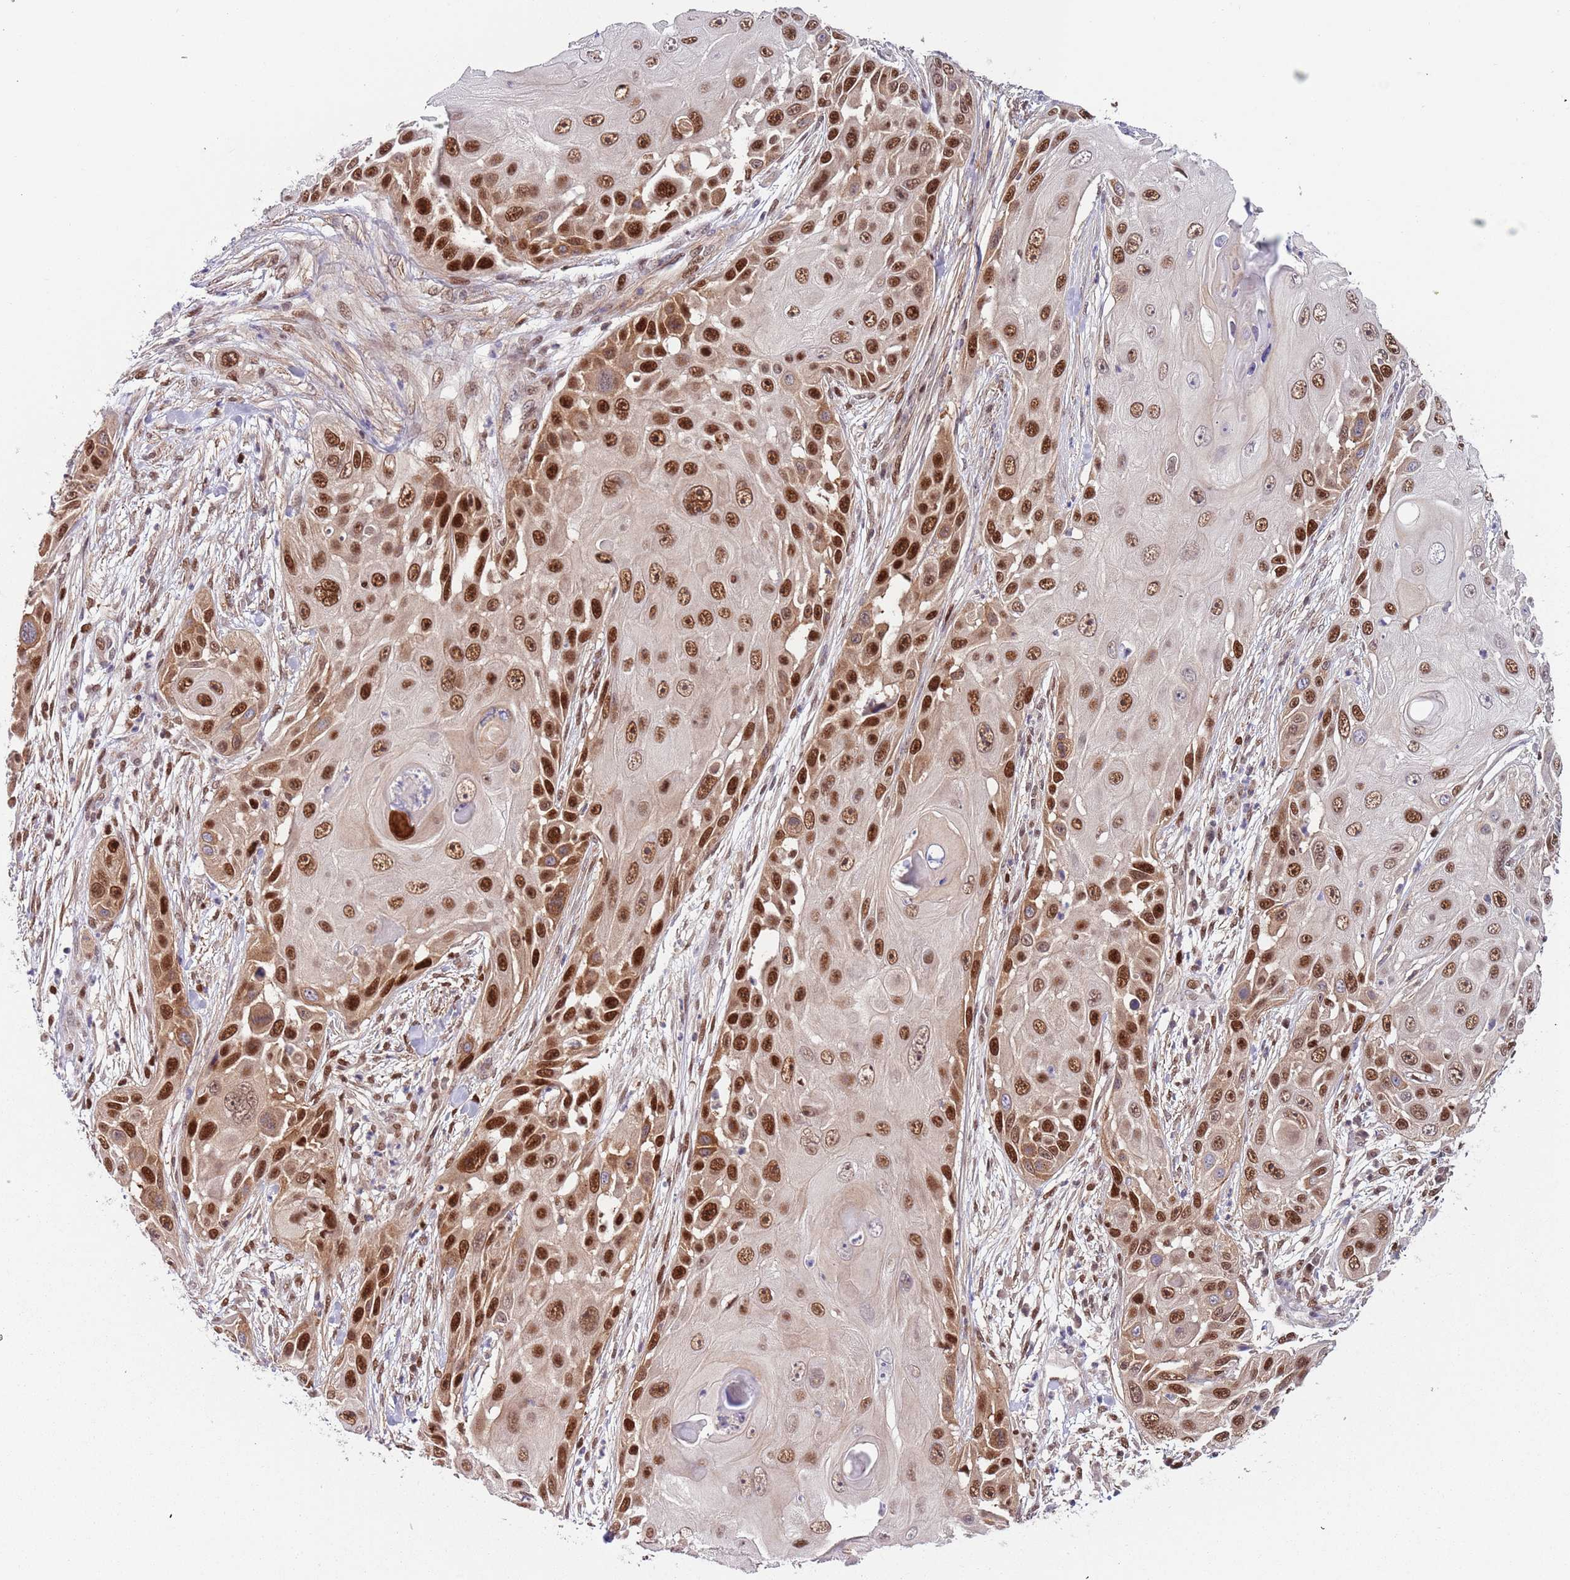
{"staining": {"intensity": "strong", "quantity": ">75%", "location": "nuclear"}, "tissue": "skin cancer", "cell_type": "Tumor cells", "image_type": "cancer", "snomed": [{"axis": "morphology", "description": "Squamous cell carcinoma, NOS"}, {"axis": "topography", "description": "Skin"}], "caption": "Immunohistochemistry micrograph of human skin cancer stained for a protein (brown), which reveals high levels of strong nuclear positivity in about >75% of tumor cells.", "gene": "RMND5B", "patient": {"sex": "female", "age": 44}}